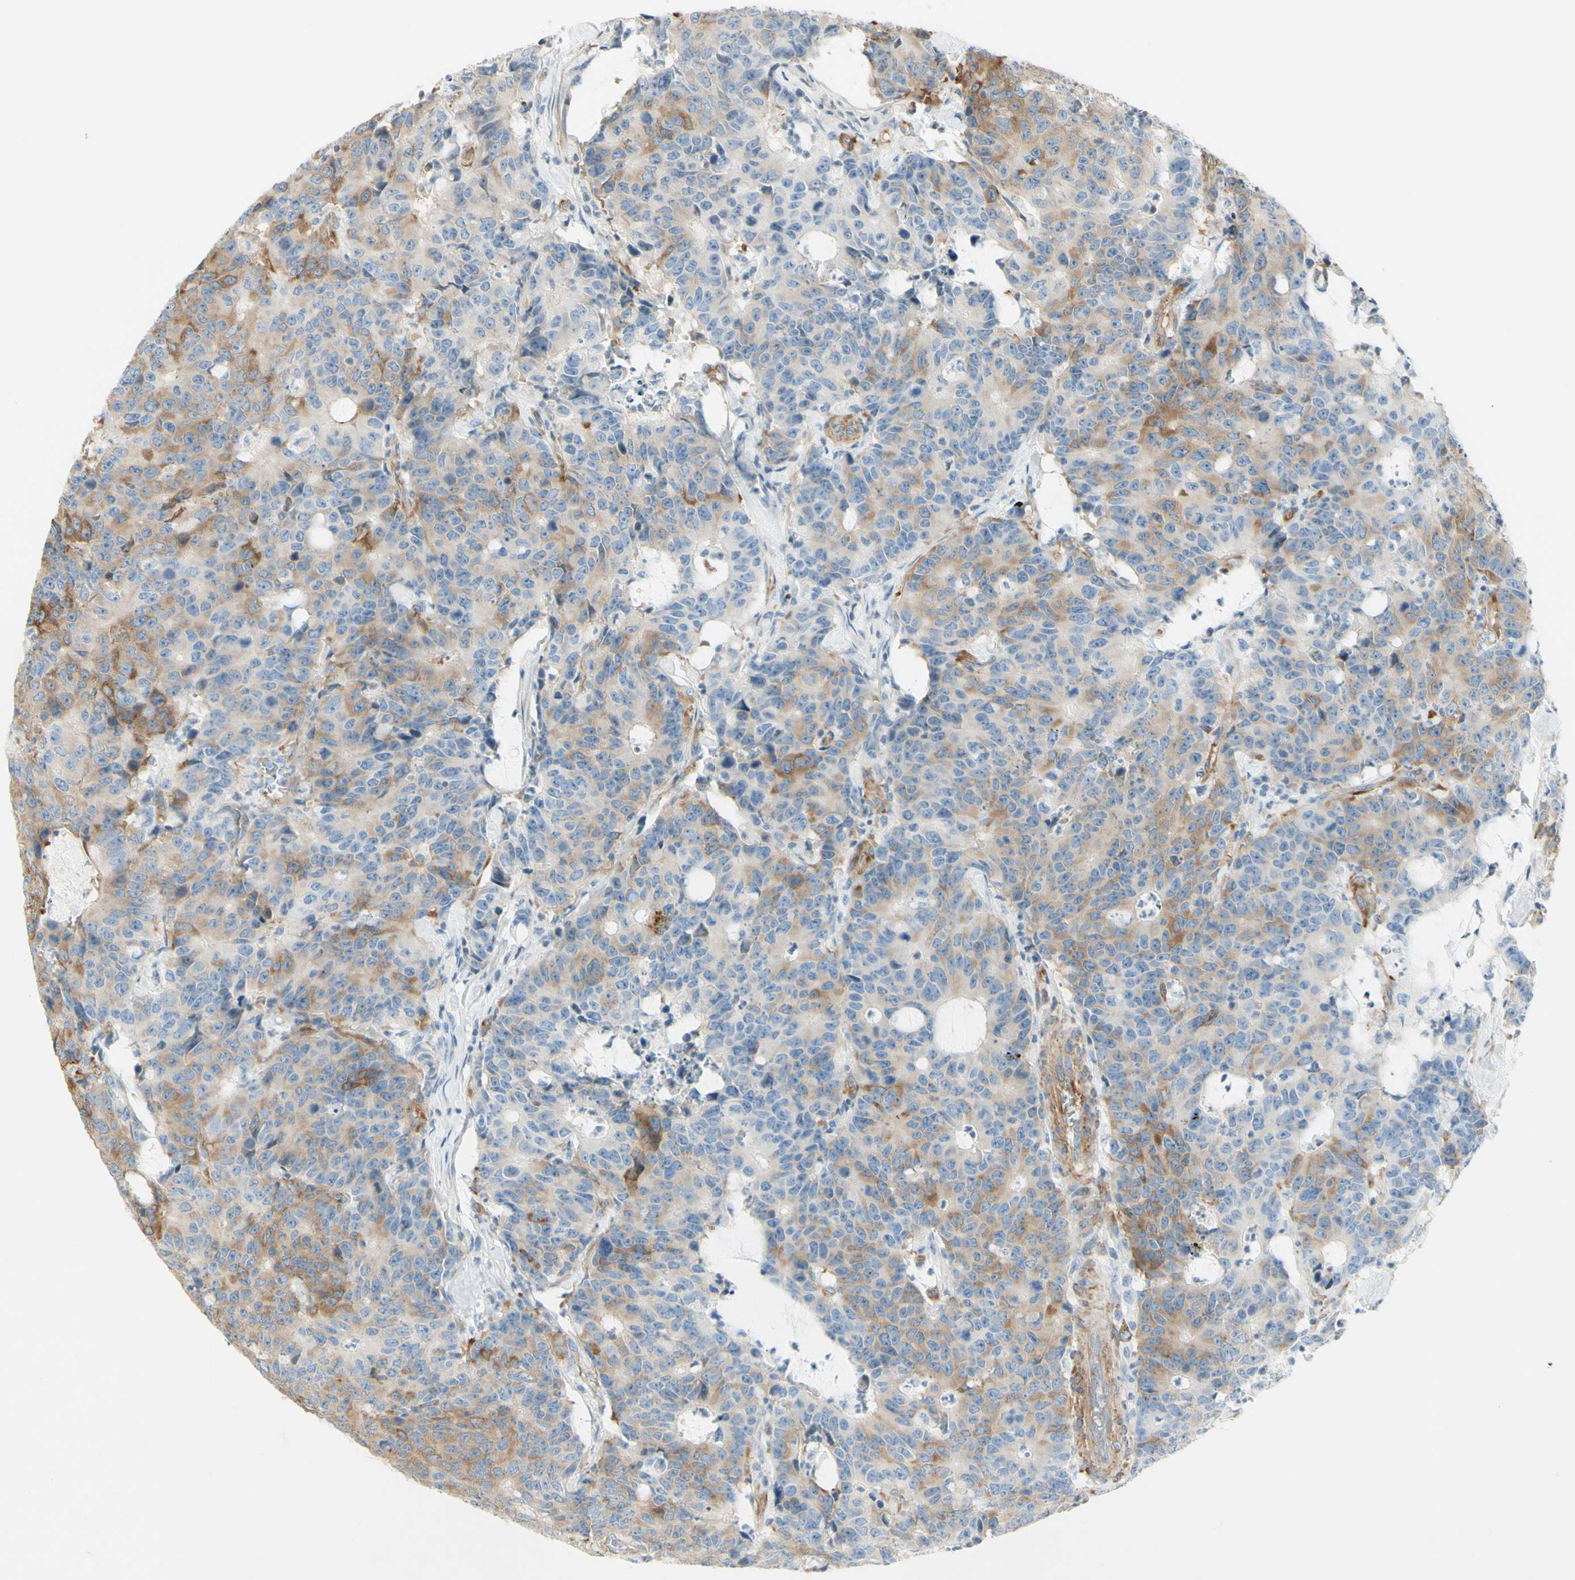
{"staining": {"intensity": "moderate", "quantity": "25%-75%", "location": "cytoplasmic/membranous"}, "tissue": "colorectal cancer", "cell_type": "Tumor cells", "image_type": "cancer", "snomed": [{"axis": "morphology", "description": "Adenocarcinoma, NOS"}, {"axis": "topography", "description": "Colon"}], "caption": "Protein staining by IHC shows moderate cytoplasmic/membranous positivity in about 25%-75% of tumor cells in colorectal cancer (adenocarcinoma). (IHC, brightfield microscopy, high magnification).", "gene": "MAP1B", "patient": {"sex": "female", "age": 86}}